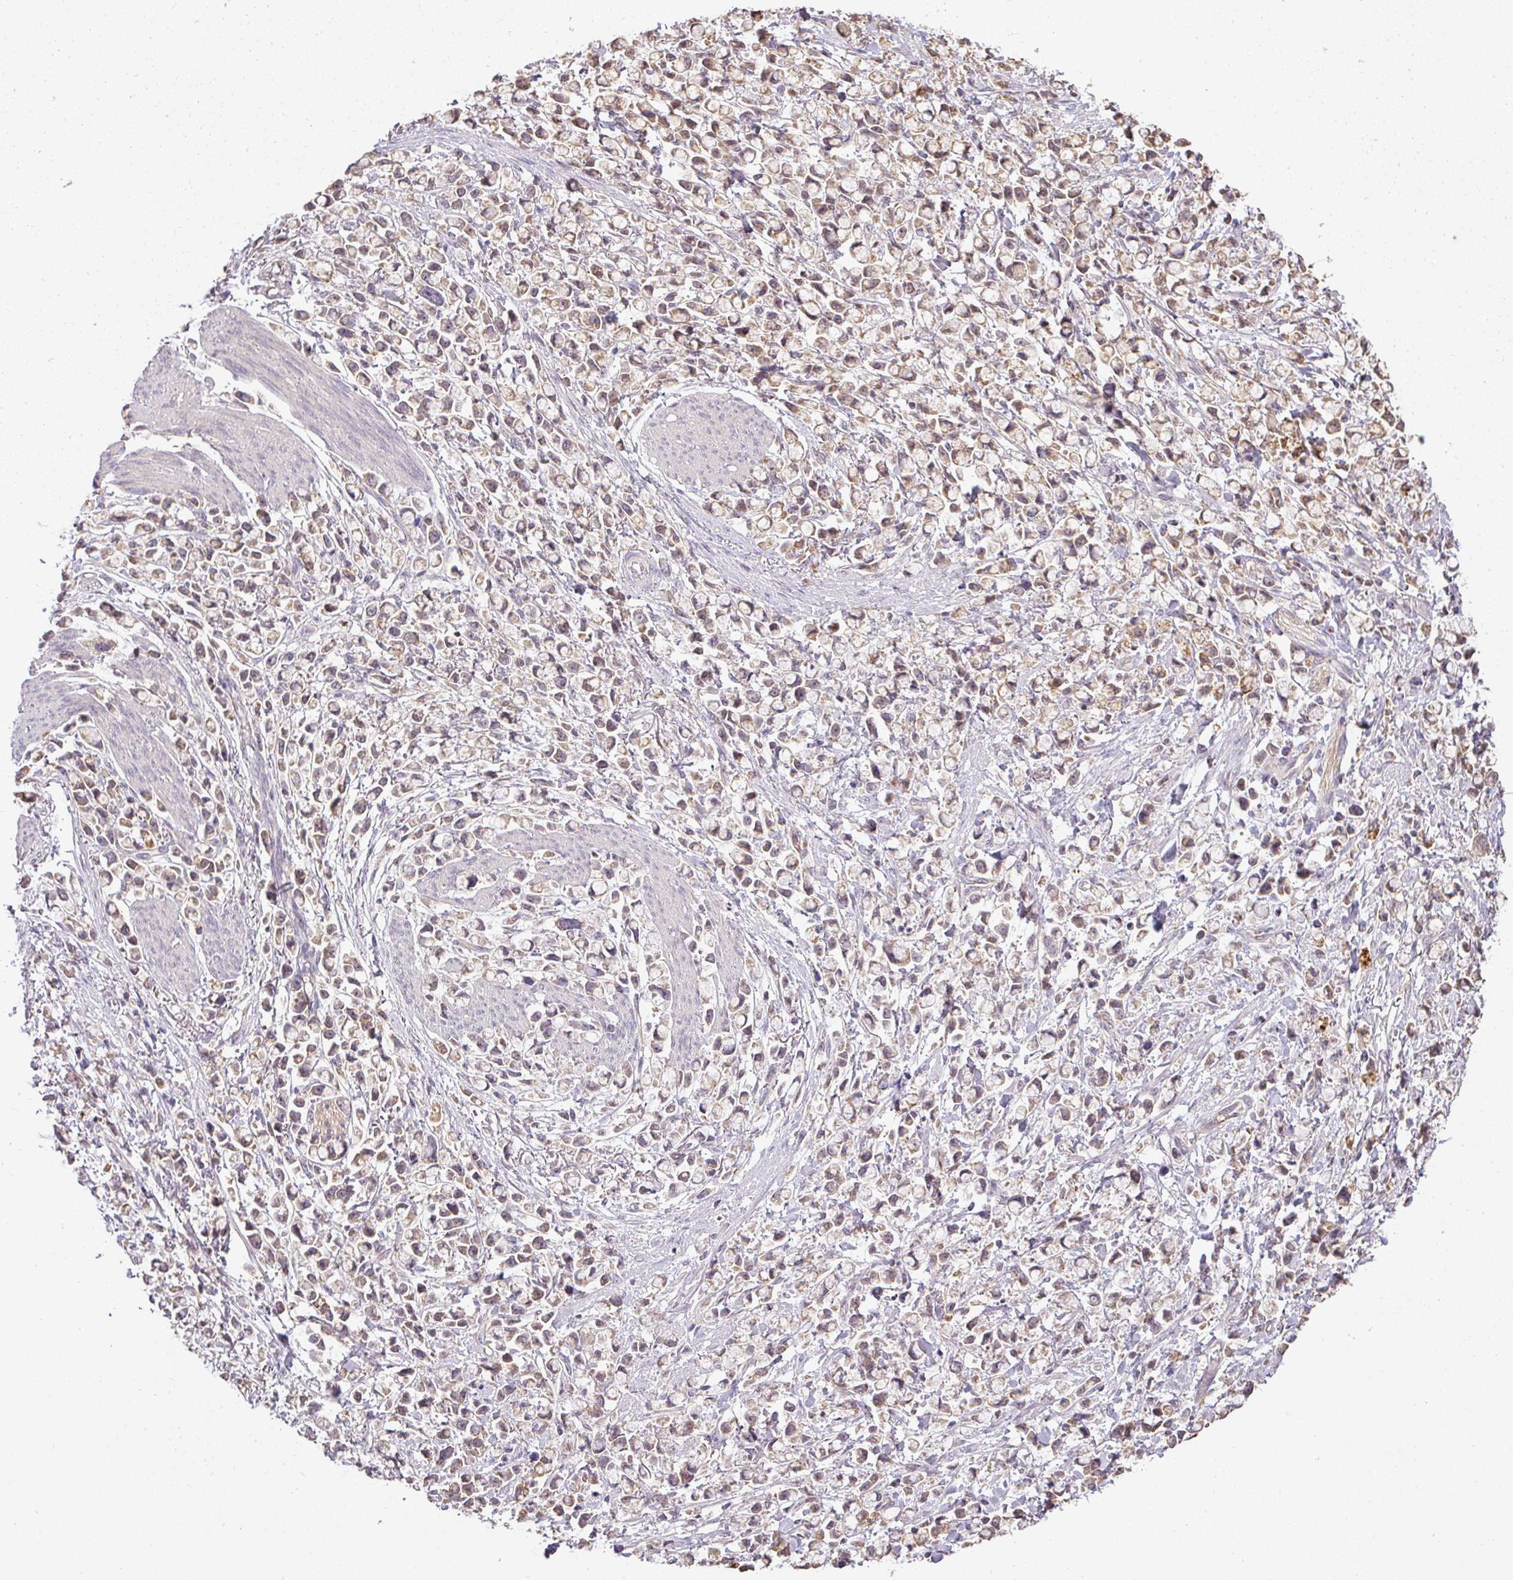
{"staining": {"intensity": "moderate", "quantity": ">75%", "location": "cytoplasmic/membranous"}, "tissue": "stomach cancer", "cell_type": "Tumor cells", "image_type": "cancer", "snomed": [{"axis": "morphology", "description": "Adenocarcinoma, NOS"}, {"axis": "topography", "description": "Stomach"}], "caption": "Immunohistochemical staining of stomach cancer shows medium levels of moderate cytoplasmic/membranous positivity in about >75% of tumor cells.", "gene": "MYOM2", "patient": {"sex": "female", "age": 81}}